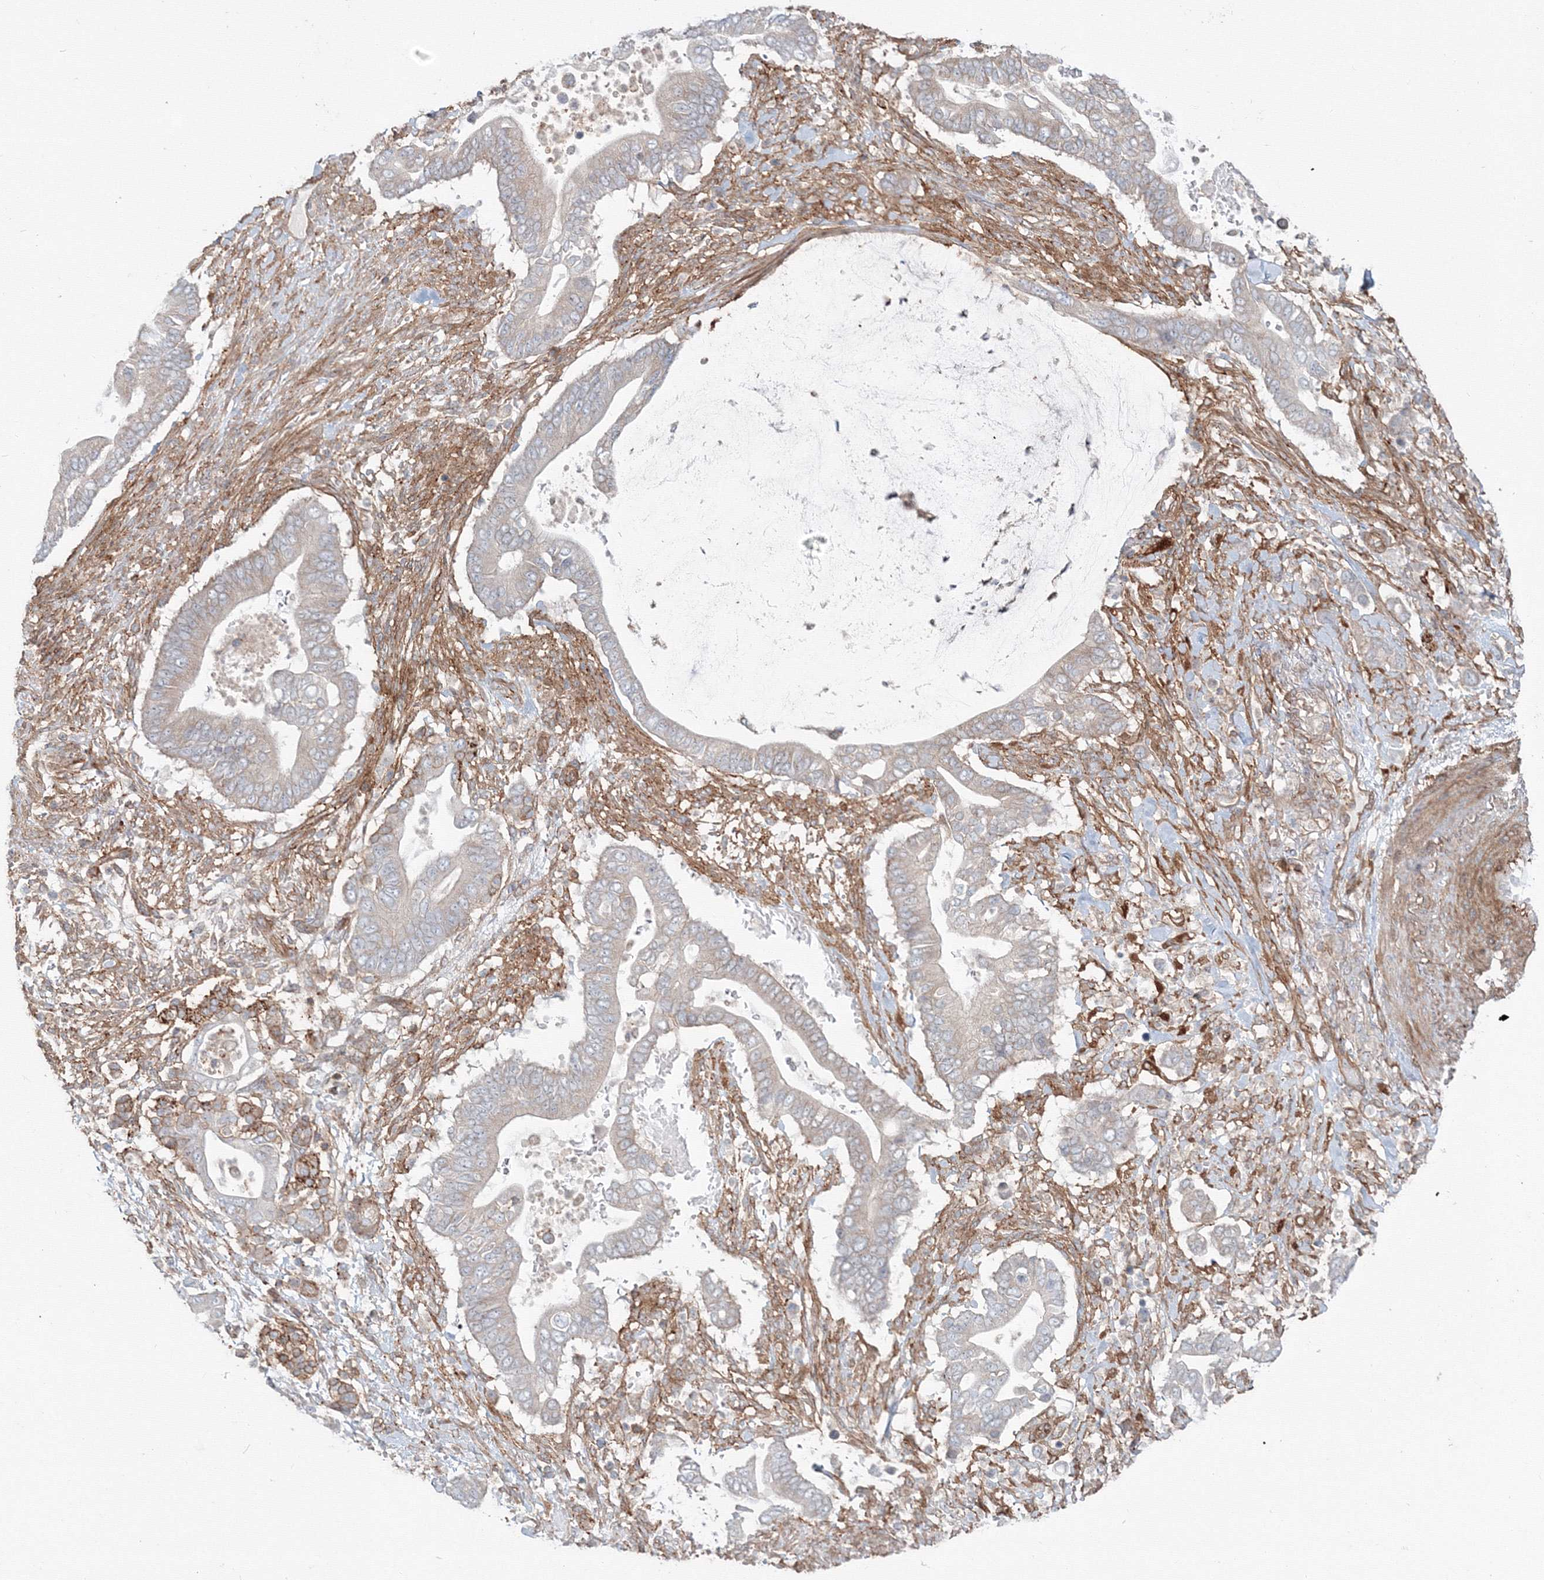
{"staining": {"intensity": "negative", "quantity": "none", "location": "none"}, "tissue": "pancreatic cancer", "cell_type": "Tumor cells", "image_type": "cancer", "snomed": [{"axis": "morphology", "description": "Adenocarcinoma, NOS"}, {"axis": "topography", "description": "Pancreas"}], "caption": "A photomicrograph of human pancreatic cancer (adenocarcinoma) is negative for staining in tumor cells.", "gene": "SH3PXD2A", "patient": {"sex": "male", "age": 68}}